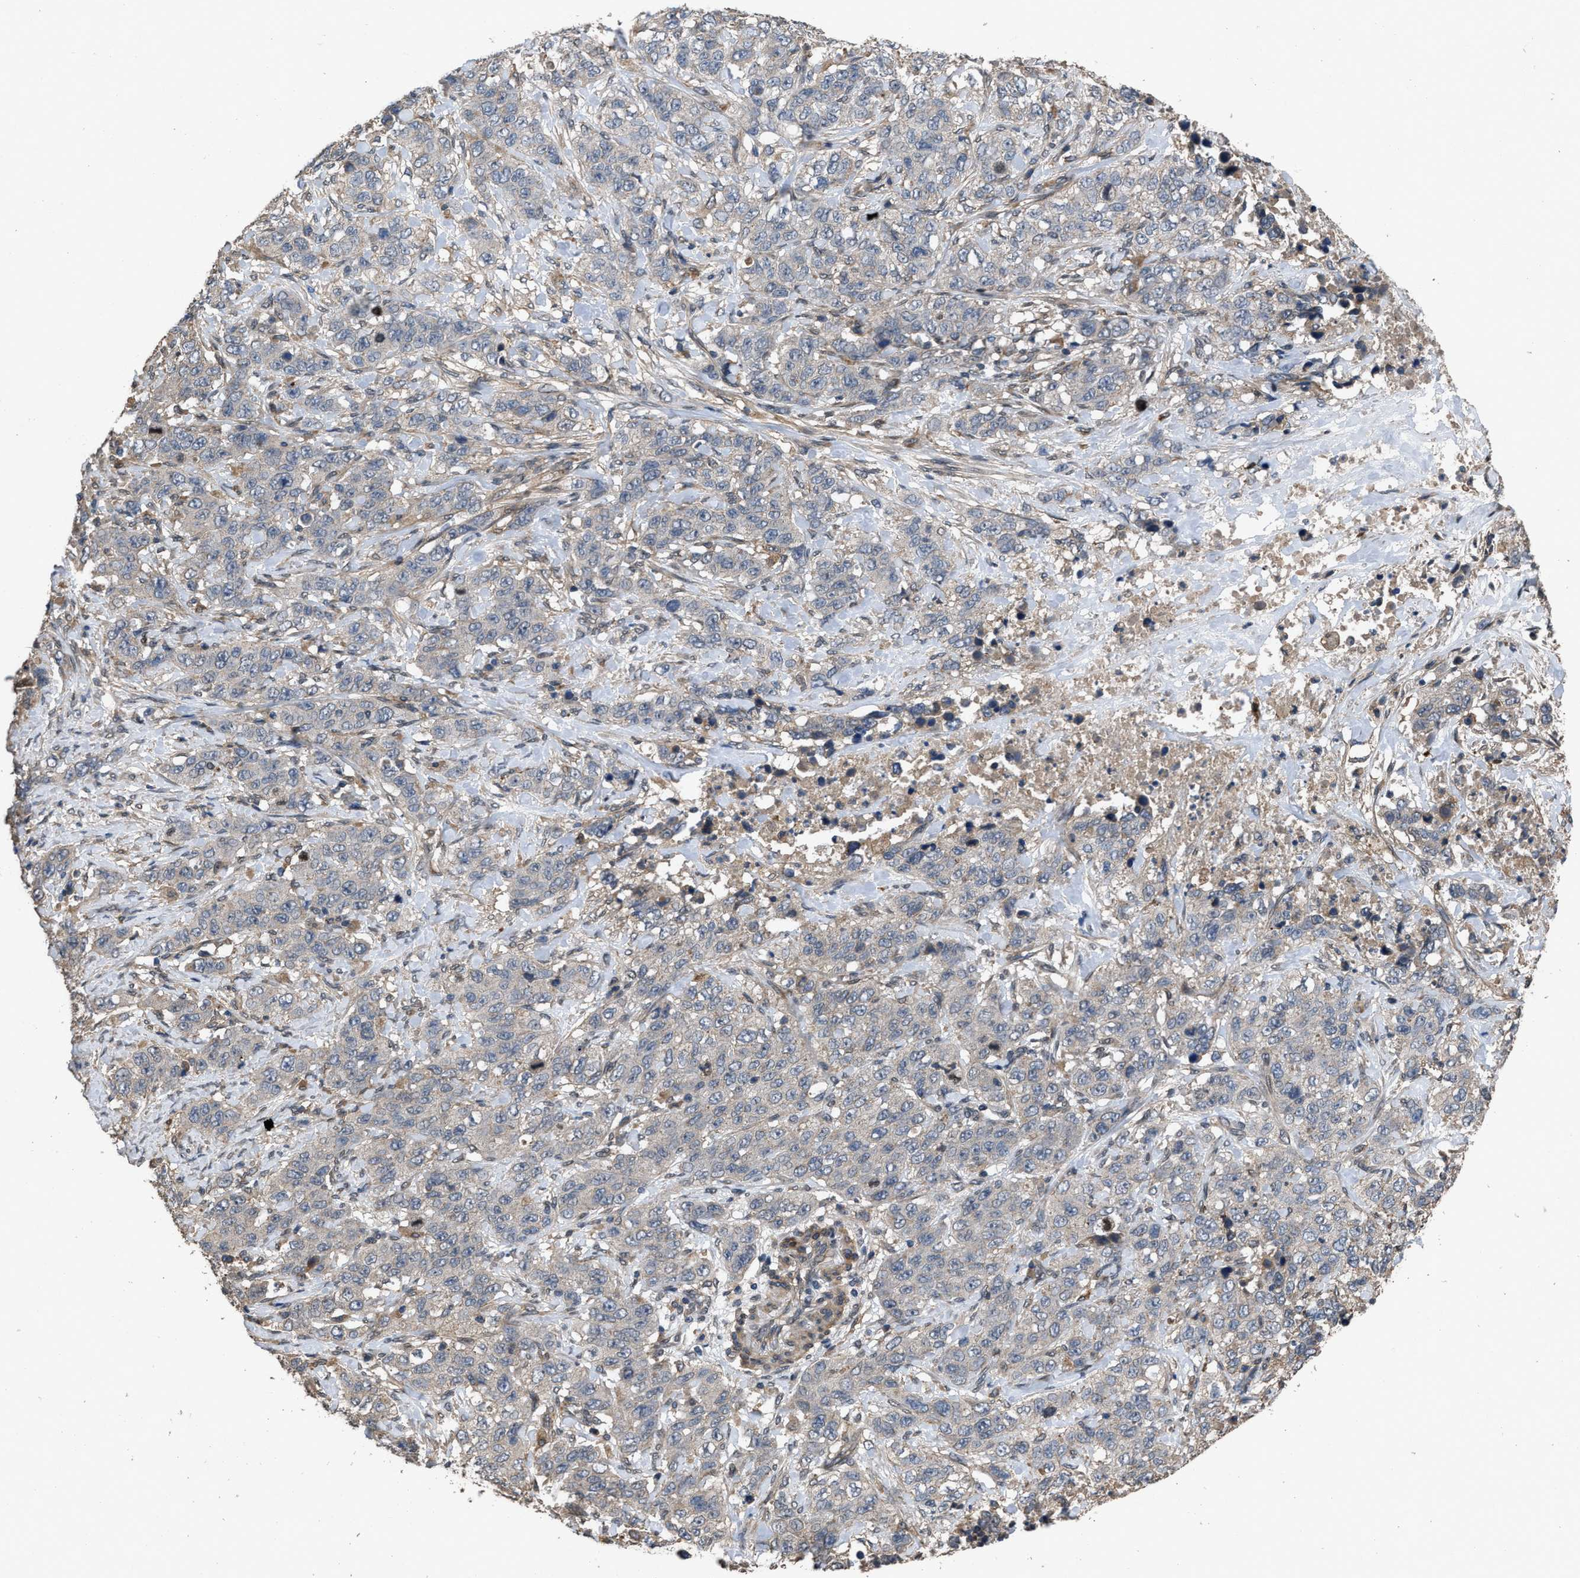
{"staining": {"intensity": "negative", "quantity": "none", "location": "none"}, "tissue": "stomach cancer", "cell_type": "Tumor cells", "image_type": "cancer", "snomed": [{"axis": "morphology", "description": "Adenocarcinoma, NOS"}, {"axis": "topography", "description": "Stomach"}], "caption": "Tumor cells show no significant positivity in stomach adenocarcinoma. Brightfield microscopy of IHC stained with DAB (3,3'-diaminobenzidine) (brown) and hematoxylin (blue), captured at high magnification.", "gene": "UTRN", "patient": {"sex": "male", "age": 48}}